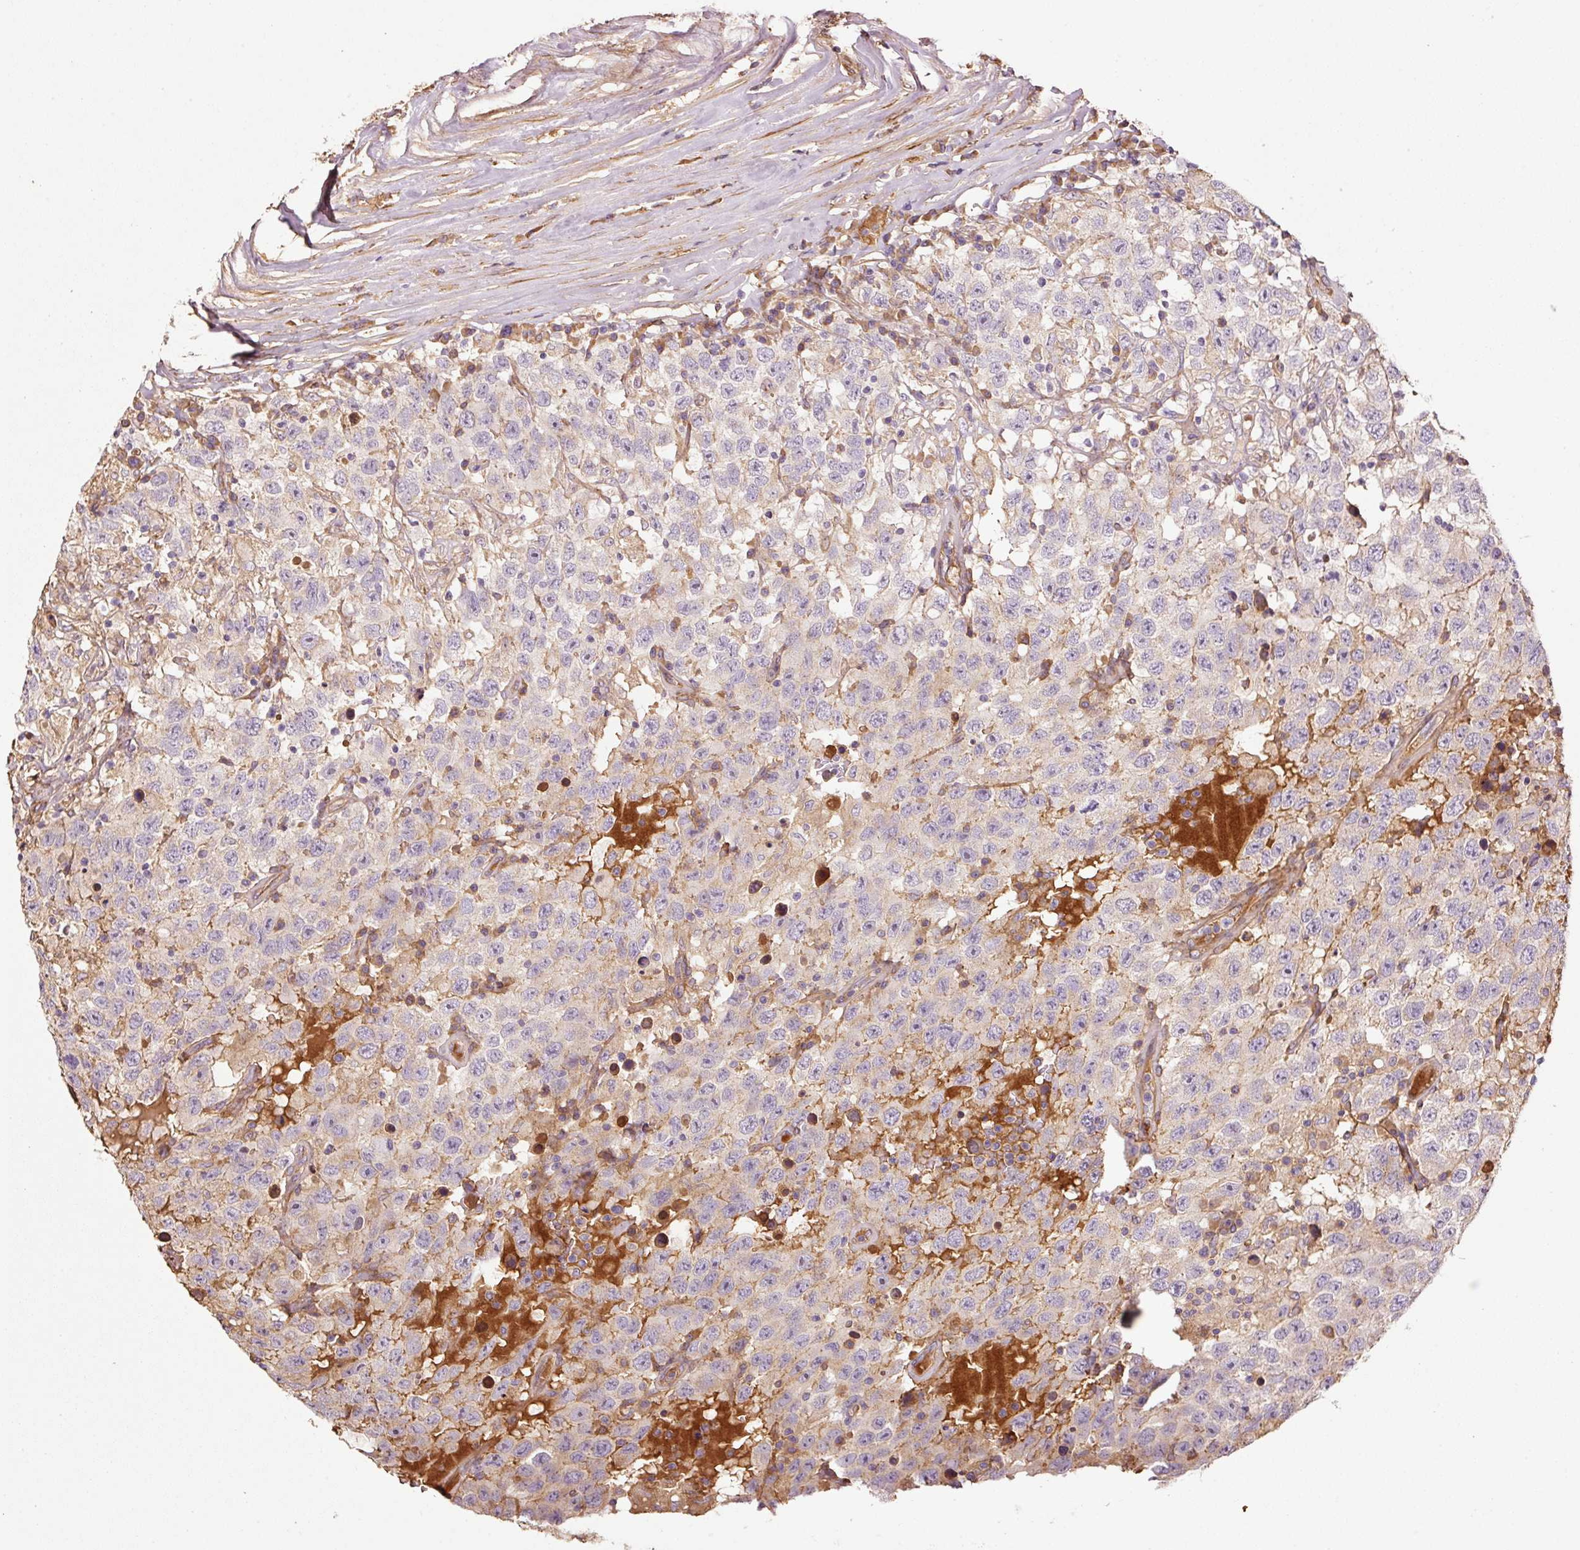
{"staining": {"intensity": "negative", "quantity": "none", "location": "none"}, "tissue": "testis cancer", "cell_type": "Tumor cells", "image_type": "cancer", "snomed": [{"axis": "morphology", "description": "Seminoma, NOS"}, {"axis": "topography", "description": "Testis"}], "caption": "Image shows no protein staining in tumor cells of testis cancer tissue.", "gene": "NID2", "patient": {"sex": "male", "age": 41}}